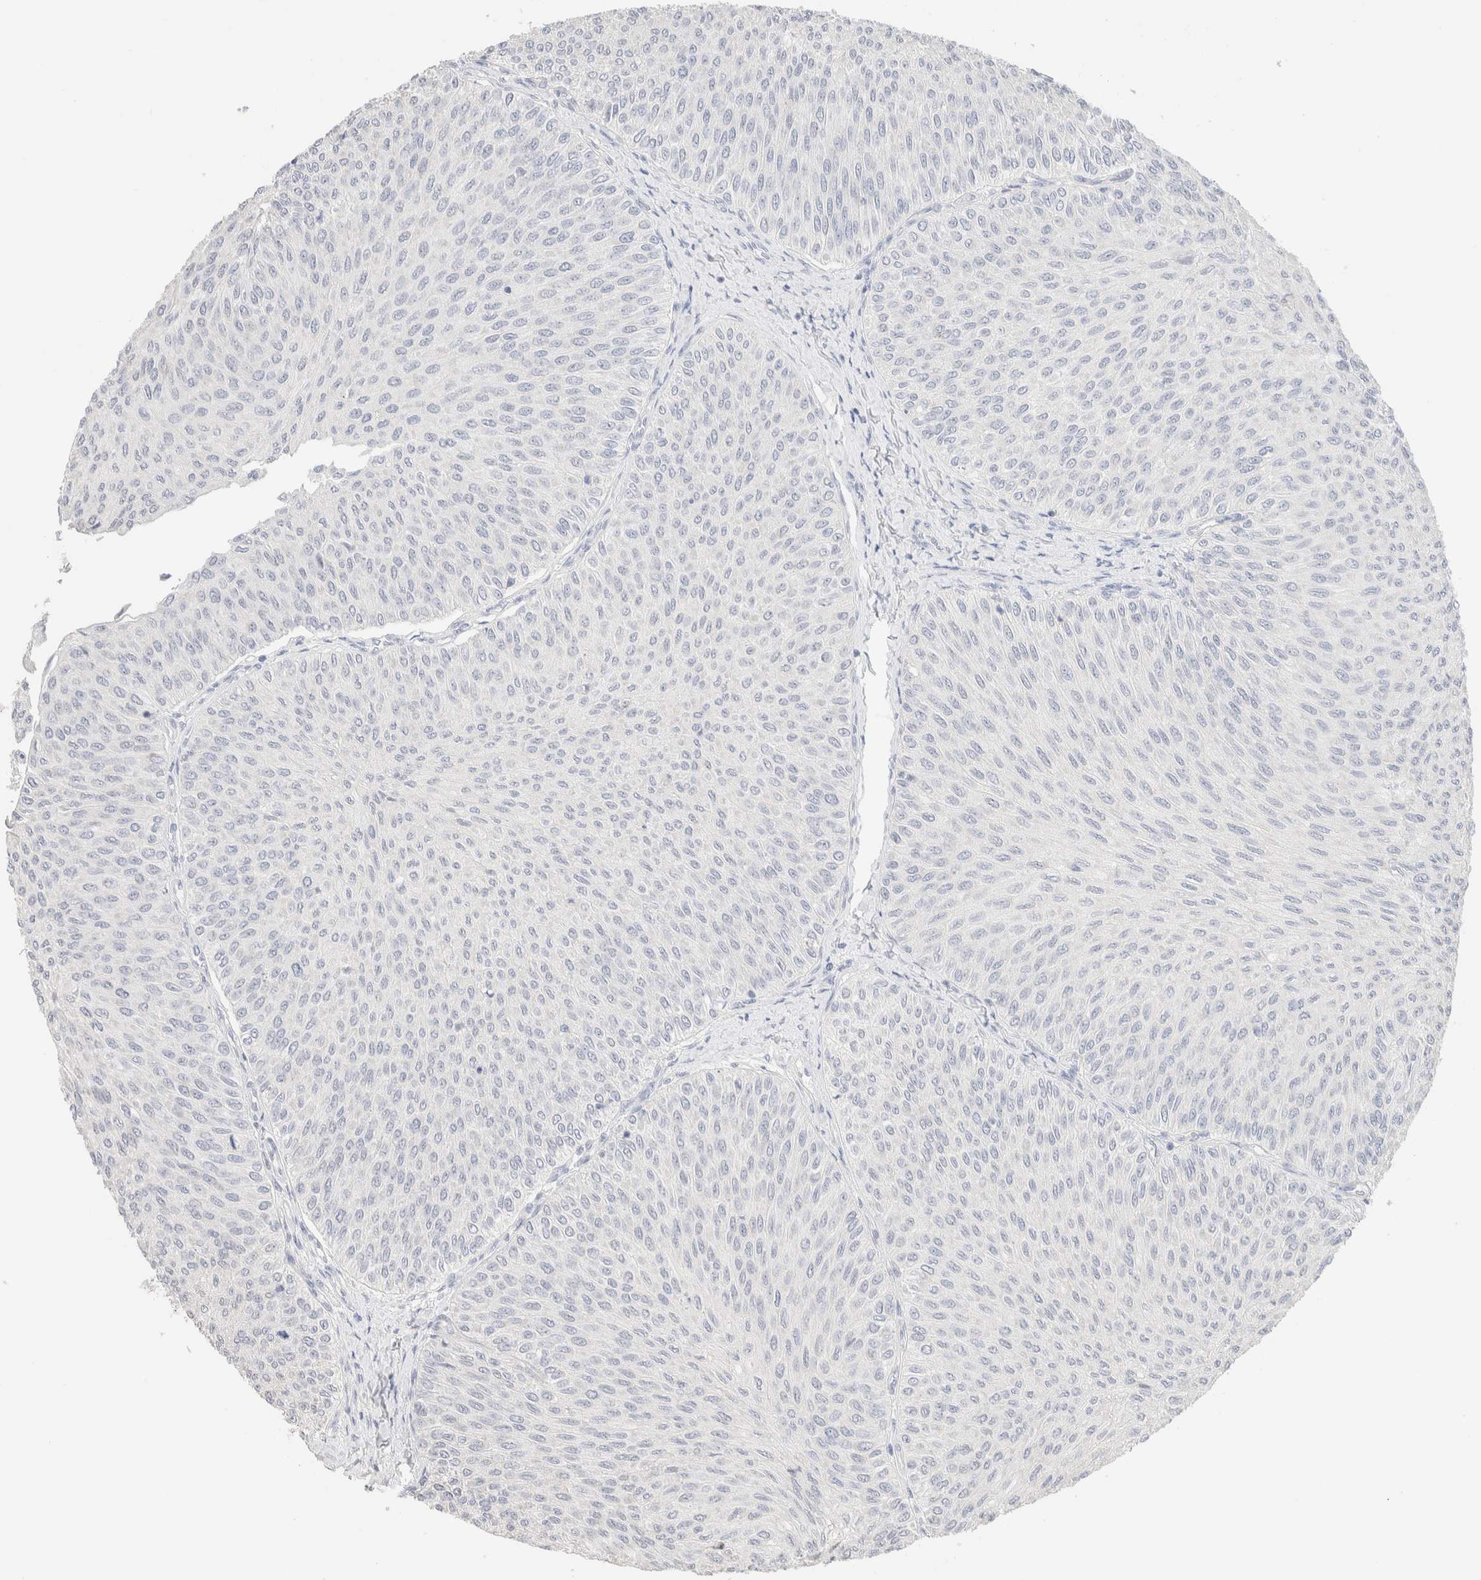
{"staining": {"intensity": "negative", "quantity": "none", "location": "none"}, "tissue": "urothelial cancer", "cell_type": "Tumor cells", "image_type": "cancer", "snomed": [{"axis": "morphology", "description": "Urothelial carcinoma, Low grade"}, {"axis": "topography", "description": "Urinary bladder"}], "caption": "Immunohistochemistry image of neoplastic tissue: human urothelial carcinoma (low-grade) stained with DAB exhibits no significant protein expression in tumor cells.", "gene": "RIDA", "patient": {"sex": "male", "age": 78}}